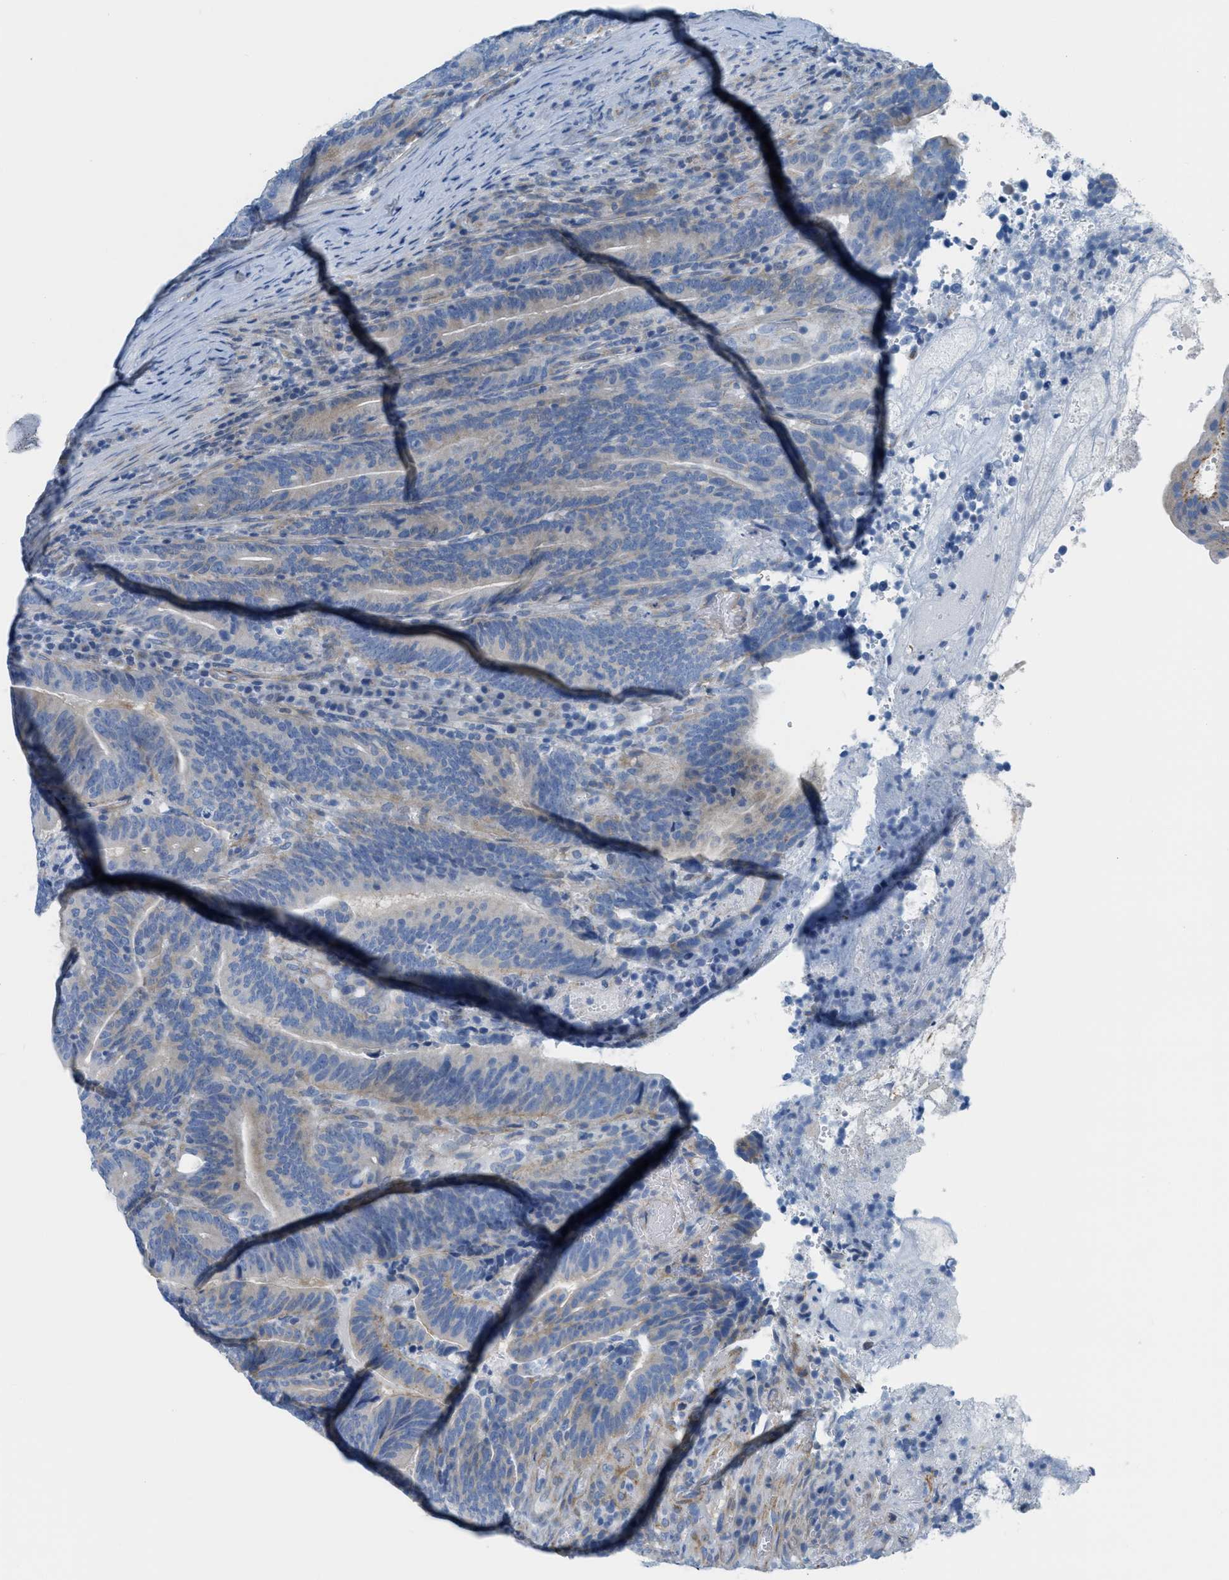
{"staining": {"intensity": "weak", "quantity": "<25%", "location": "cytoplasmic/membranous"}, "tissue": "colorectal cancer", "cell_type": "Tumor cells", "image_type": "cancer", "snomed": [{"axis": "morphology", "description": "Adenocarcinoma, NOS"}, {"axis": "topography", "description": "Colon"}], "caption": "IHC photomicrograph of colorectal adenocarcinoma stained for a protein (brown), which reveals no positivity in tumor cells. Nuclei are stained in blue.", "gene": "SLC12A1", "patient": {"sex": "female", "age": 66}}